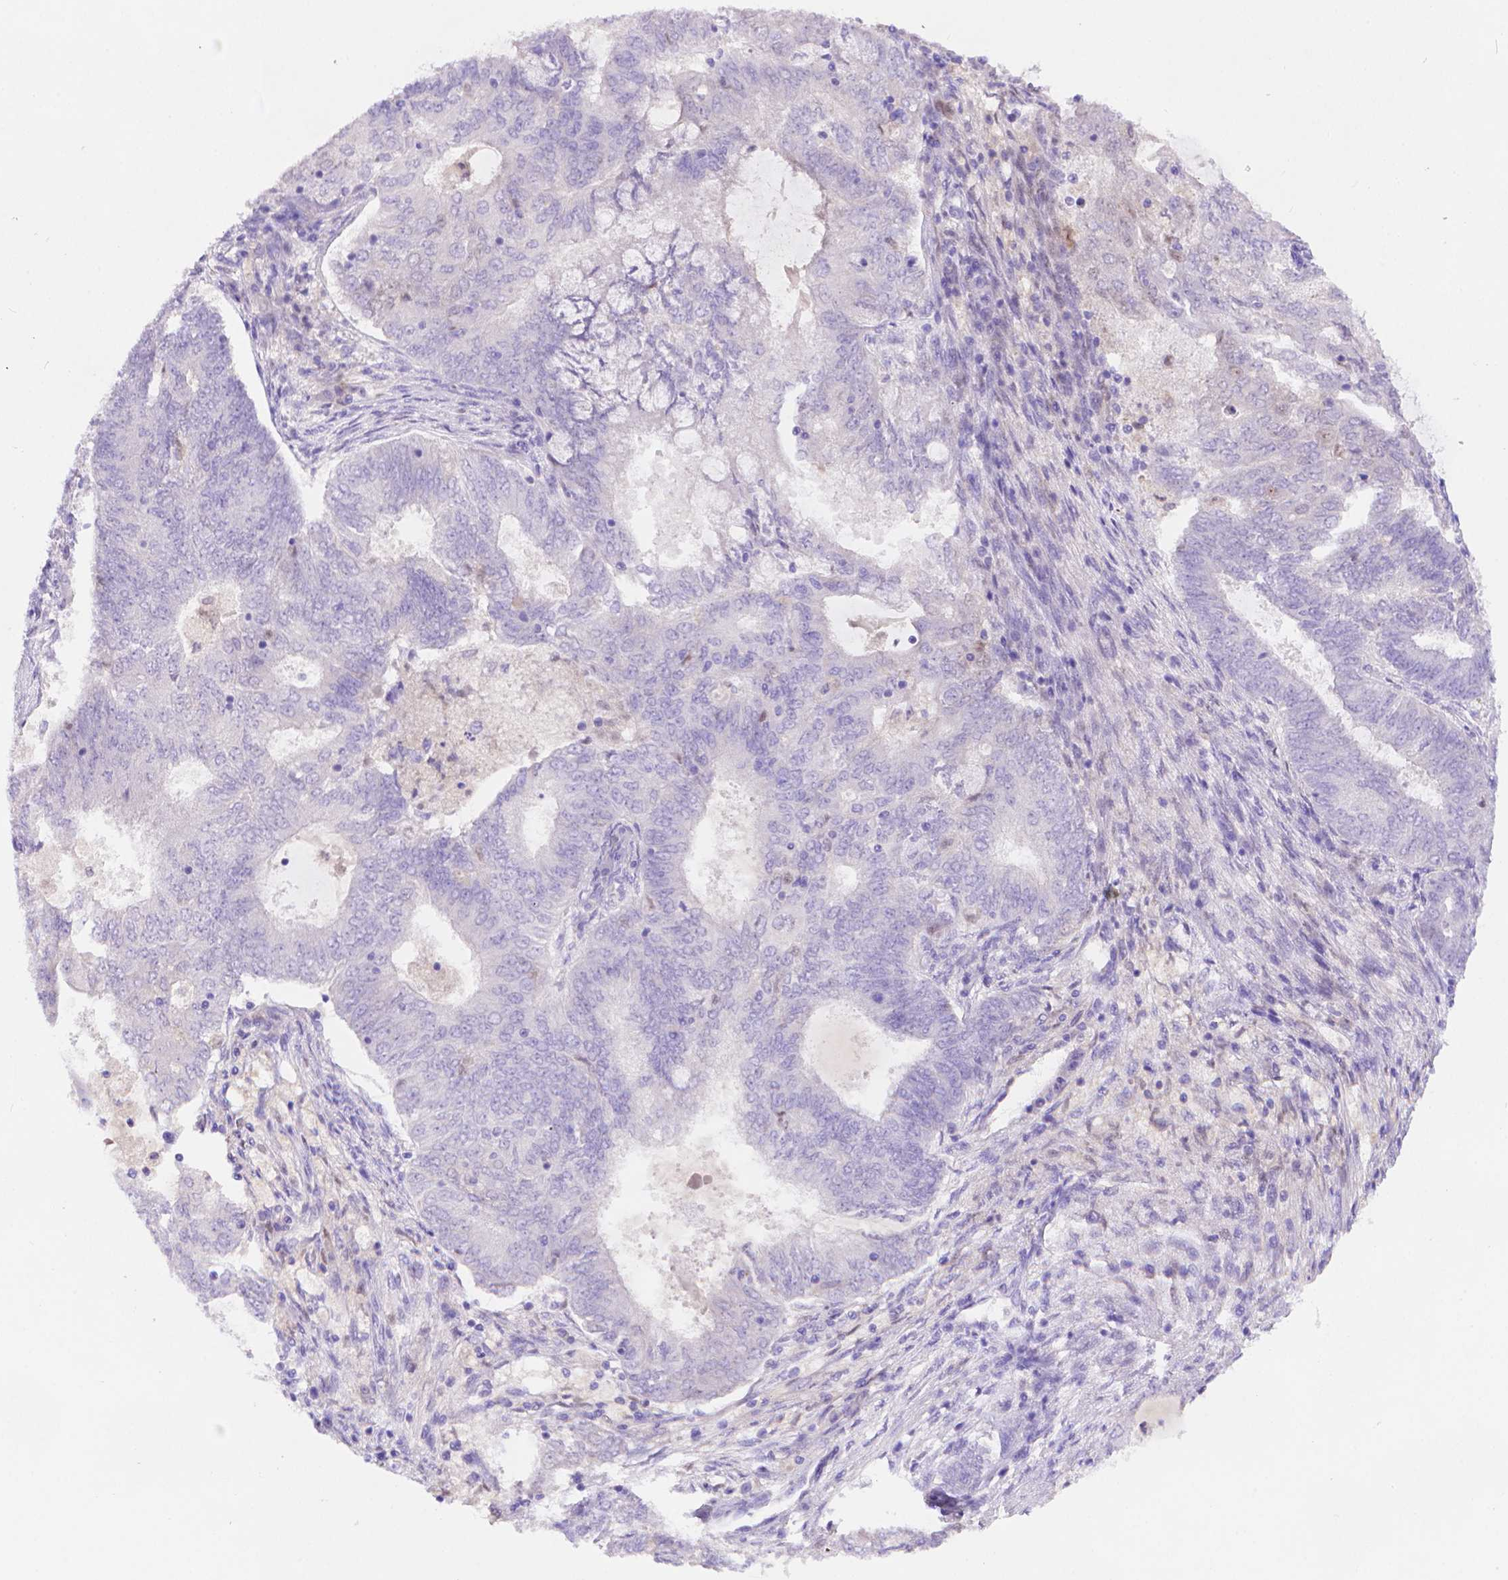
{"staining": {"intensity": "negative", "quantity": "none", "location": "none"}, "tissue": "endometrial cancer", "cell_type": "Tumor cells", "image_type": "cancer", "snomed": [{"axis": "morphology", "description": "Adenocarcinoma, NOS"}, {"axis": "topography", "description": "Endometrium"}], "caption": "This photomicrograph is of adenocarcinoma (endometrial) stained with immunohistochemistry to label a protein in brown with the nuclei are counter-stained blue. There is no positivity in tumor cells.", "gene": "FGD2", "patient": {"sex": "female", "age": 62}}